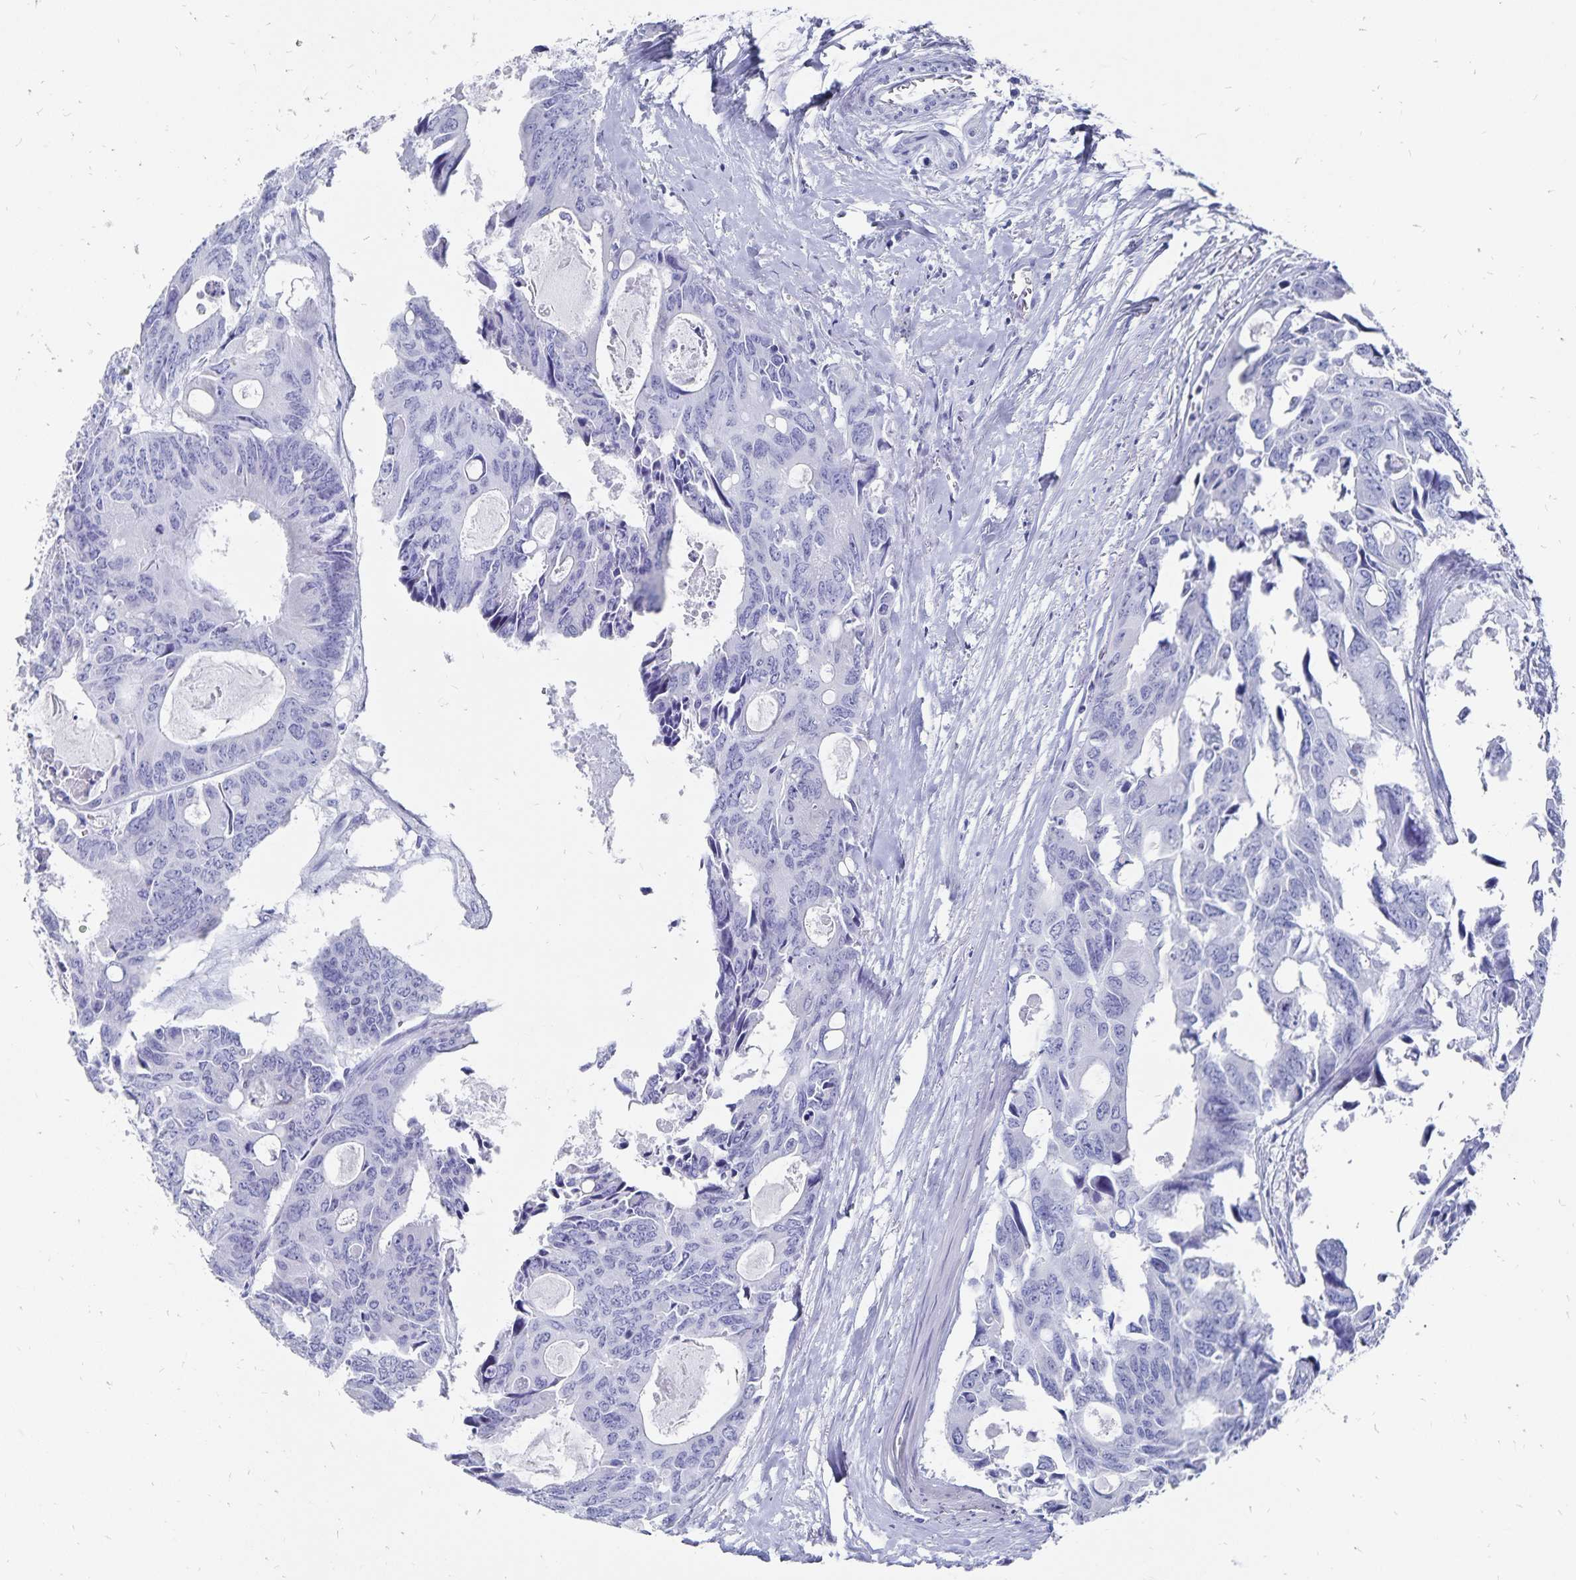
{"staining": {"intensity": "negative", "quantity": "none", "location": "none"}, "tissue": "colorectal cancer", "cell_type": "Tumor cells", "image_type": "cancer", "snomed": [{"axis": "morphology", "description": "Adenocarcinoma, NOS"}, {"axis": "topography", "description": "Rectum"}], "caption": "The image reveals no significant expression in tumor cells of adenocarcinoma (colorectal). (DAB (3,3'-diaminobenzidine) IHC with hematoxylin counter stain).", "gene": "ADH1A", "patient": {"sex": "male", "age": 76}}